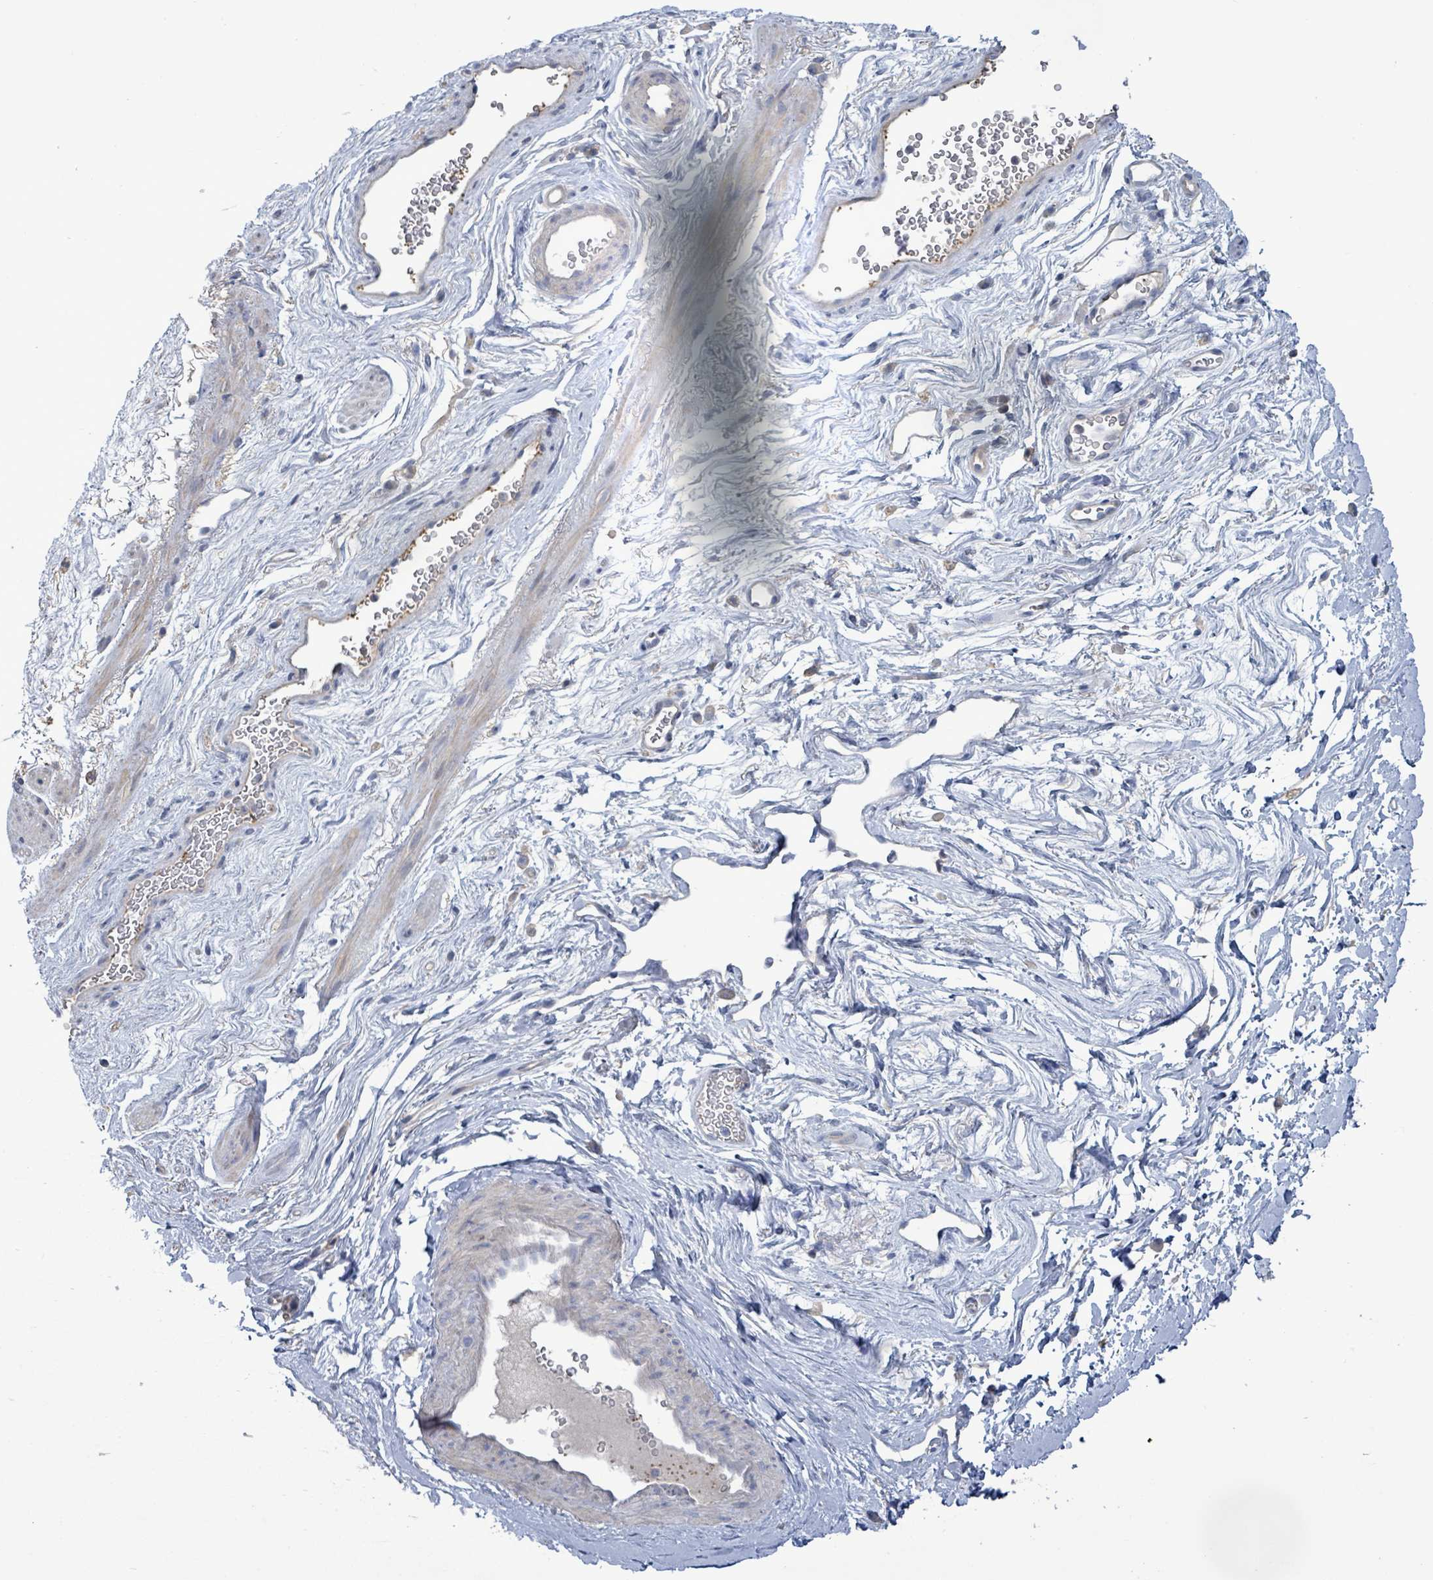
{"staining": {"intensity": "negative", "quantity": "none", "location": "none"}, "tissue": "smooth muscle", "cell_type": "Smooth muscle cells", "image_type": "normal", "snomed": [{"axis": "morphology", "description": "Normal tissue, NOS"}, {"axis": "topography", "description": "Smooth muscle"}, {"axis": "topography", "description": "Peripheral nerve tissue"}], "caption": "The photomicrograph demonstrates no significant expression in smooth muscle cells of smooth muscle. (DAB (3,3'-diaminobenzidine) immunohistochemistry with hematoxylin counter stain).", "gene": "HRAS", "patient": {"sex": "male", "age": 69}}